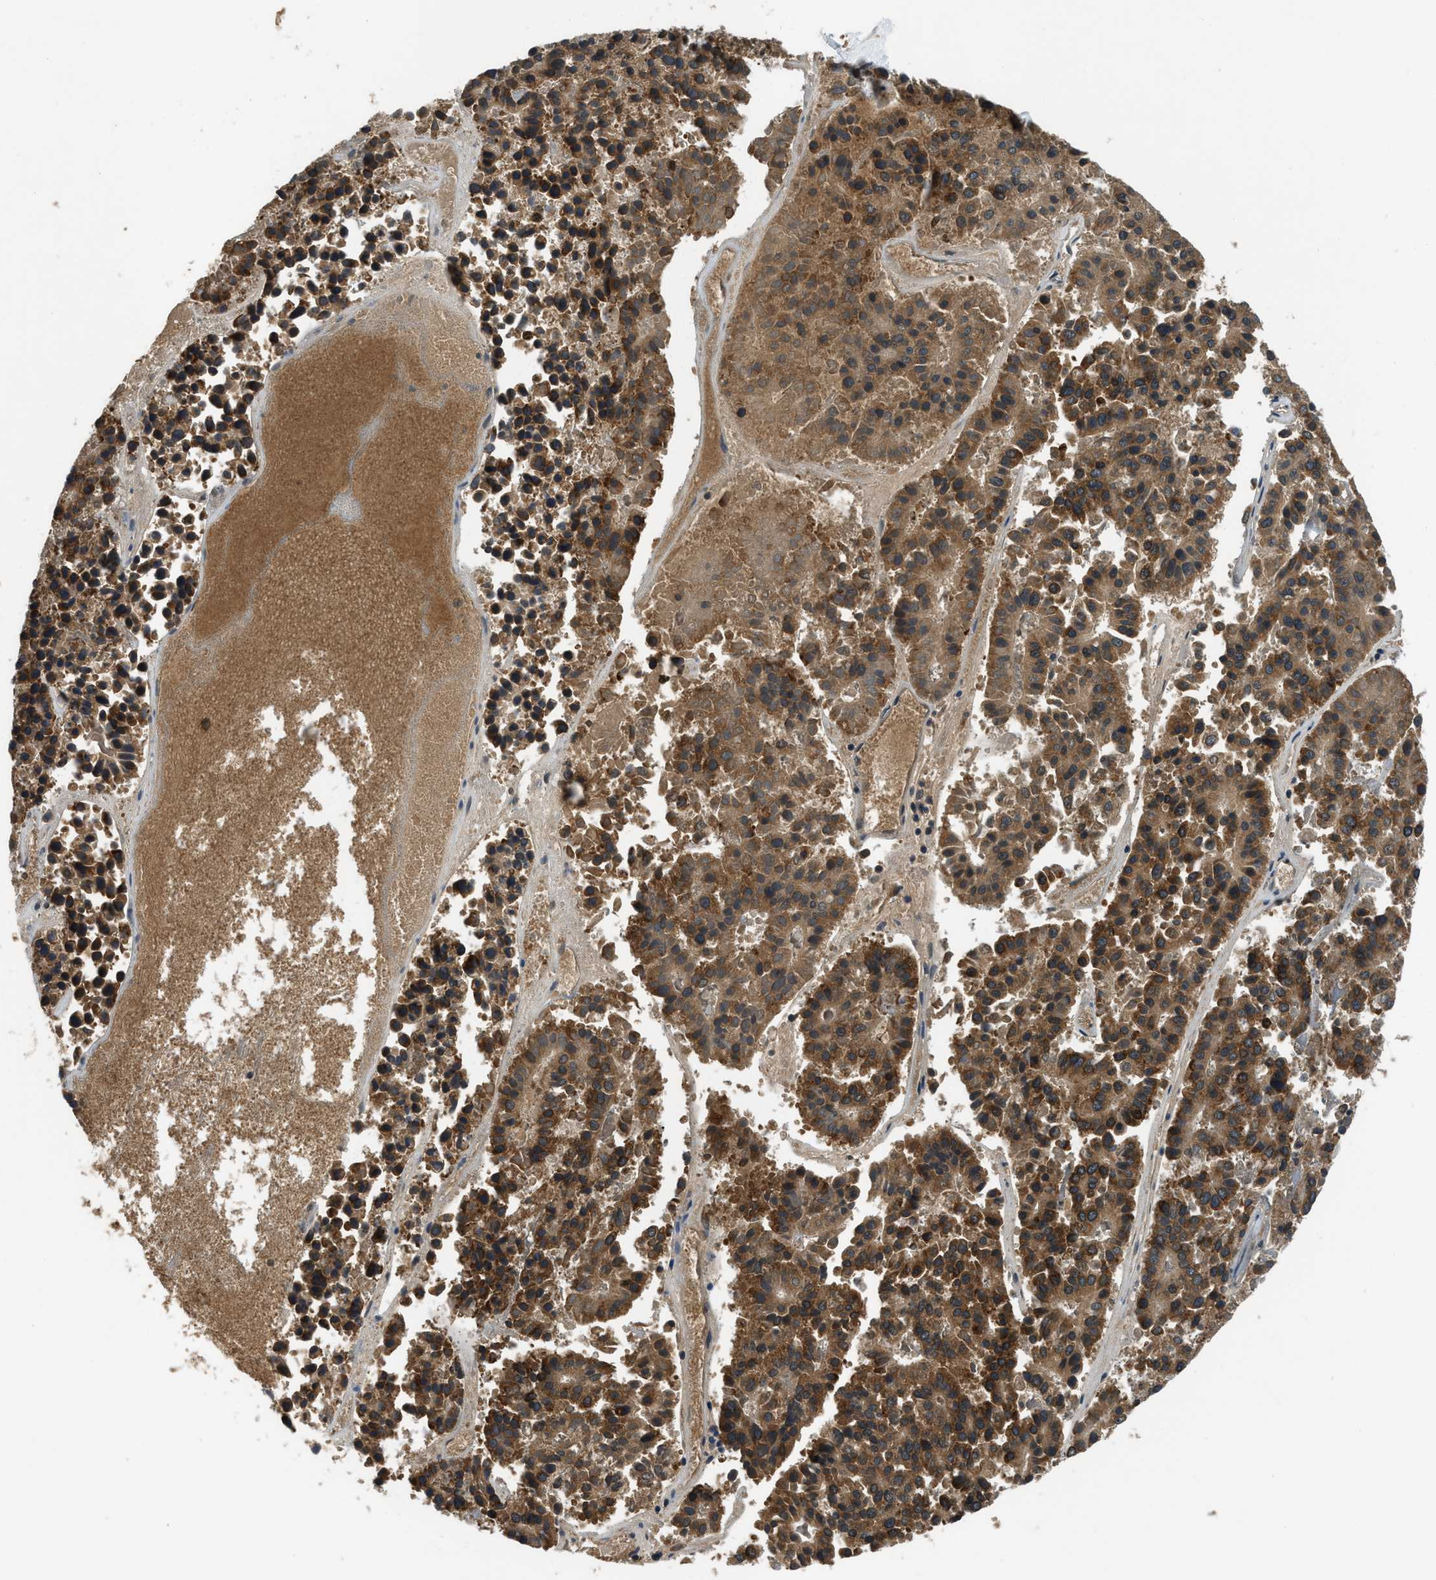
{"staining": {"intensity": "strong", "quantity": ">75%", "location": "cytoplasmic/membranous"}, "tissue": "pancreatic cancer", "cell_type": "Tumor cells", "image_type": "cancer", "snomed": [{"axis": "morphology", "description": "Adenocarcinoma, NOS"}, {"axis": "topography", "description": "Pancreas"}], "caption": "Pancreatic adenocarcinoma stained with IHC reveals strong cytoplasmic/membranous positivity in approximately >75% of tumor cells. The staining was performed using DAB (3,3'-diaminobenzidine), with brown indicating positive protein expression. Nuclei are stained blue with hematoxylin.", "gene": "PAFAH2", "patient": {"sex": "male", "age": 50}}